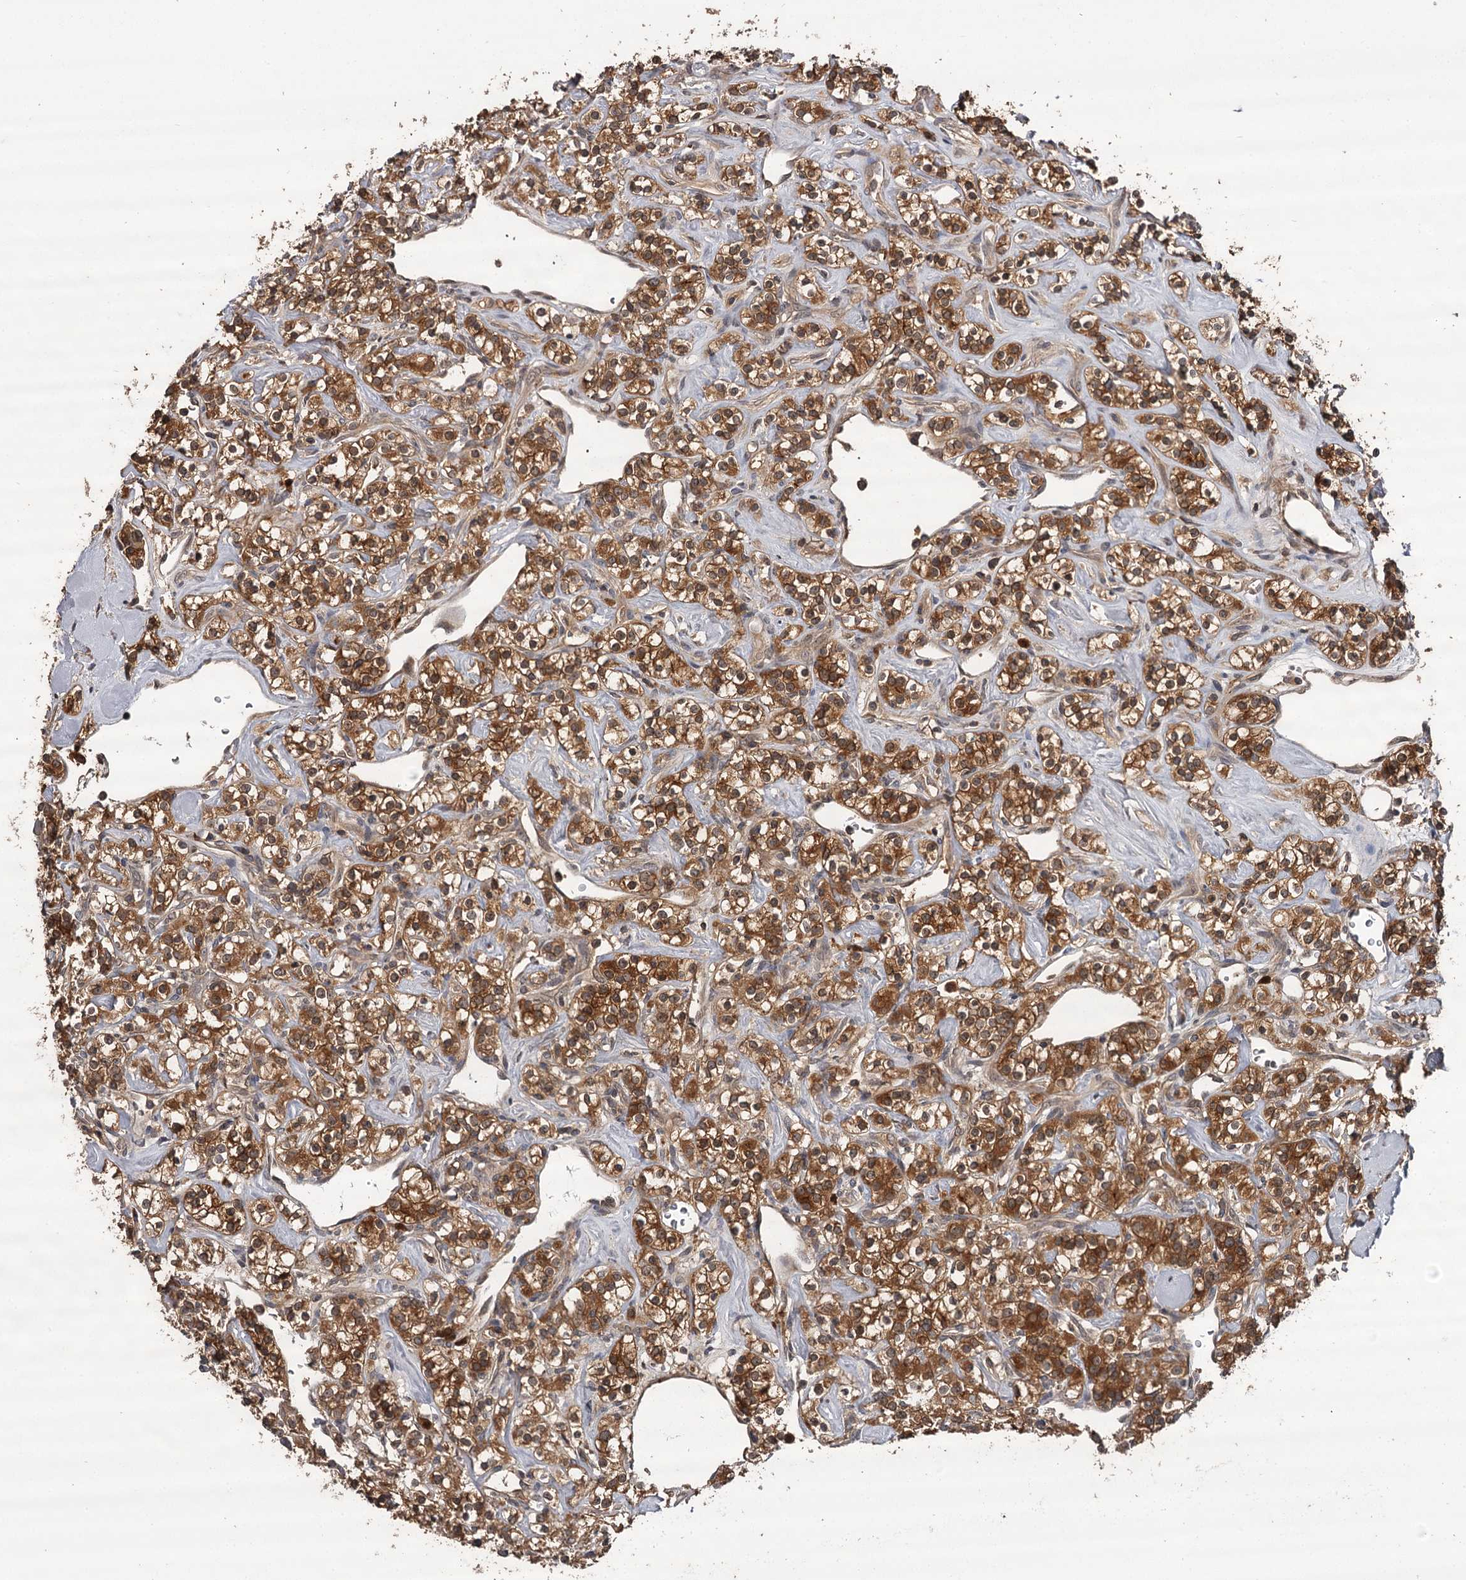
{"staining": {"intensity": "strong", "quantity": ">75%", "location": "cytoplasmic/membranous"}, "tissue": "renal cancer", "cell_type": "Tumor cells", "image_type": "cancer", "snomed": [{"axis": "morphology", "description": "Adenocarcinoma, NOS"}, {"axis": "topography", "description": "Kidney"}], "caption": "Strong cytoplasmic/membranous positivity is identified in about >75% of tumor cells in adenocarcinoma (renal).", "gene": "TTC12", "patient": {"sex": "male", "age": 77}}